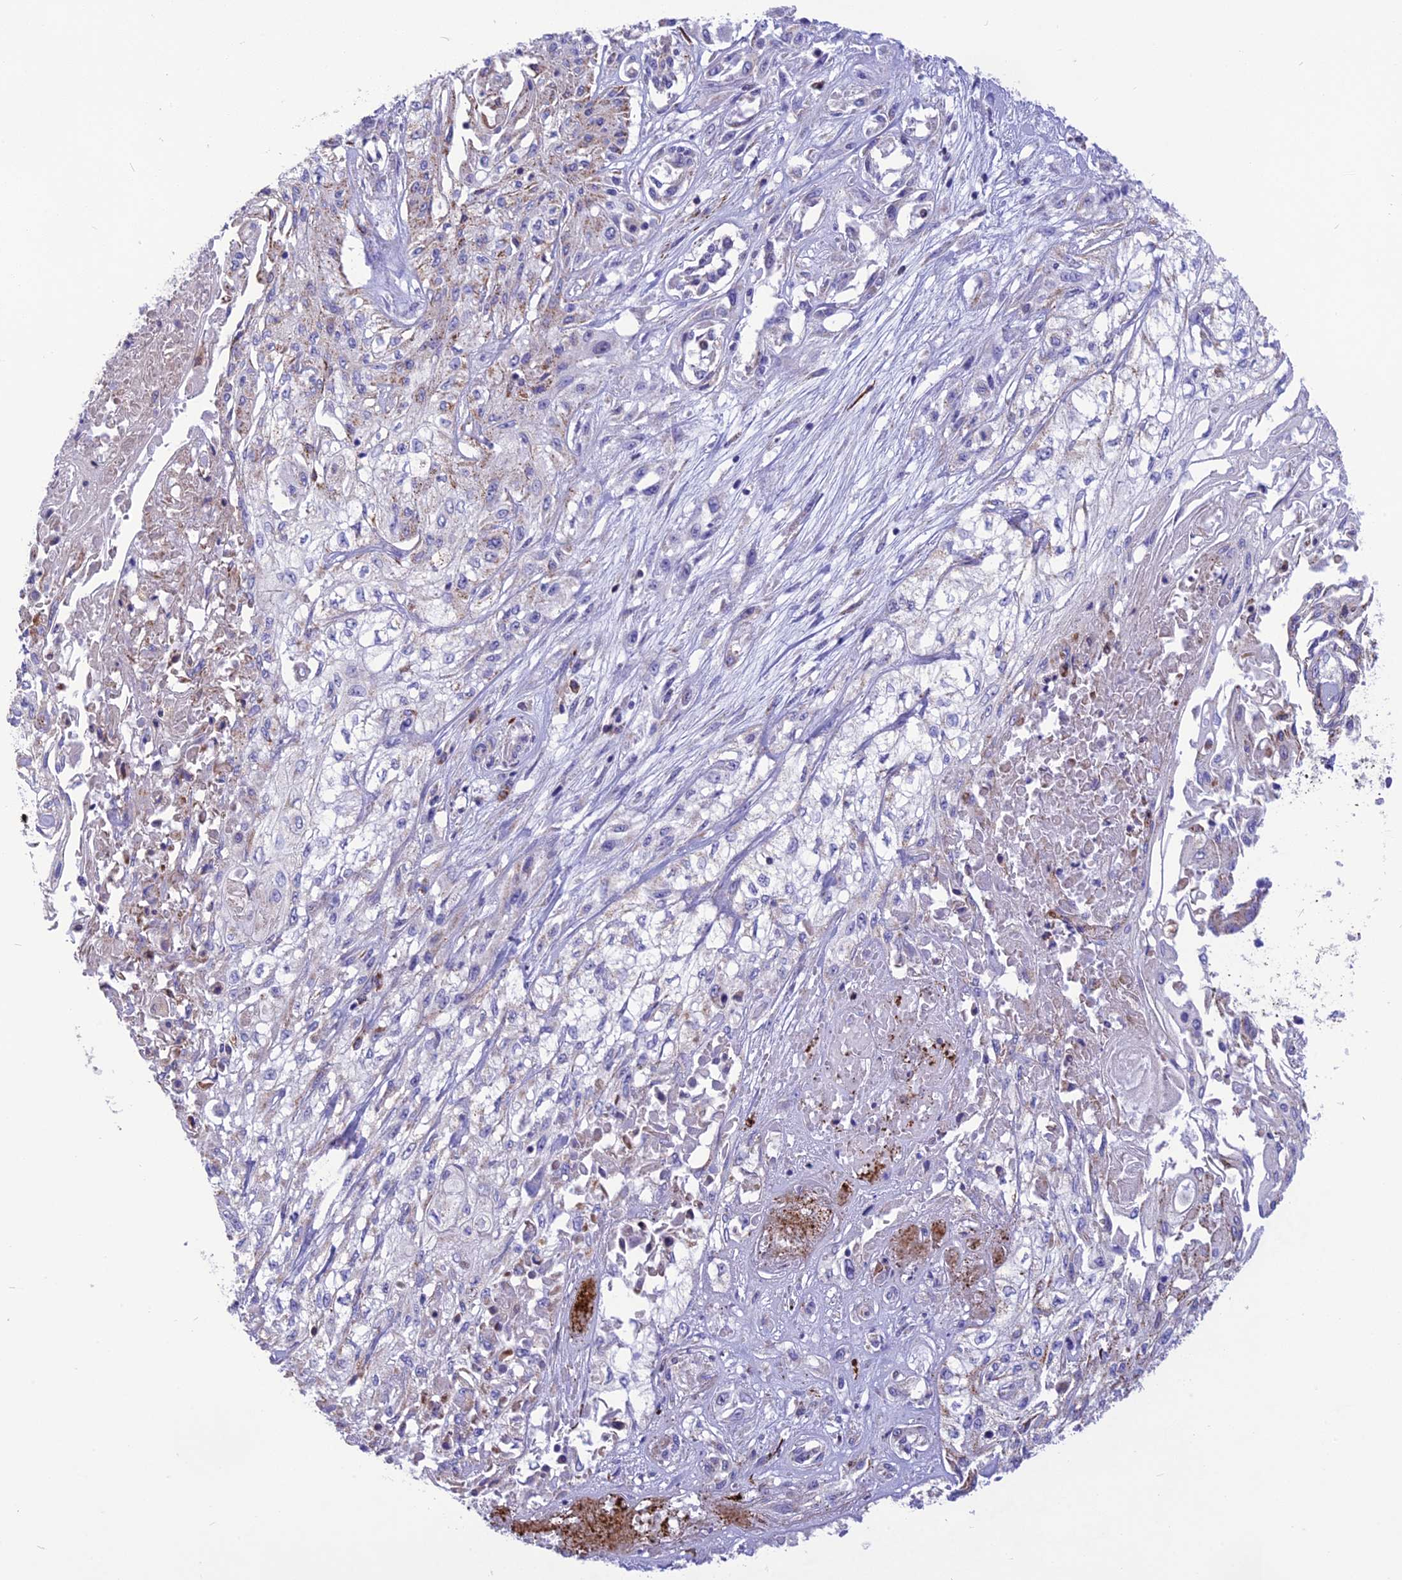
{"staining": {"intensity": "weak", "quantity": "<25%", "location": "cytoplasmic/membranous"}, "tissue": "skin cancer", "cell_type": "Tumor cells", "image_type": "cancer", "snomed": [{"axis": "morphology", "description": "Squamous cell carcinoma, NOS"}, {"axis": "morphology", "description": "Squamous cell carcinoma, metastatic, NOS"}, {"axis": "topography", "description": "Skin"}, {"axis": "topography", "description": "Lymph node"}], "caption": "A photomicrograph of skin cancer stained for a protein shows no brown staining in tumor cells.", "gene": "DOC2B", "patient": {"sex": "male", "age": 75}}